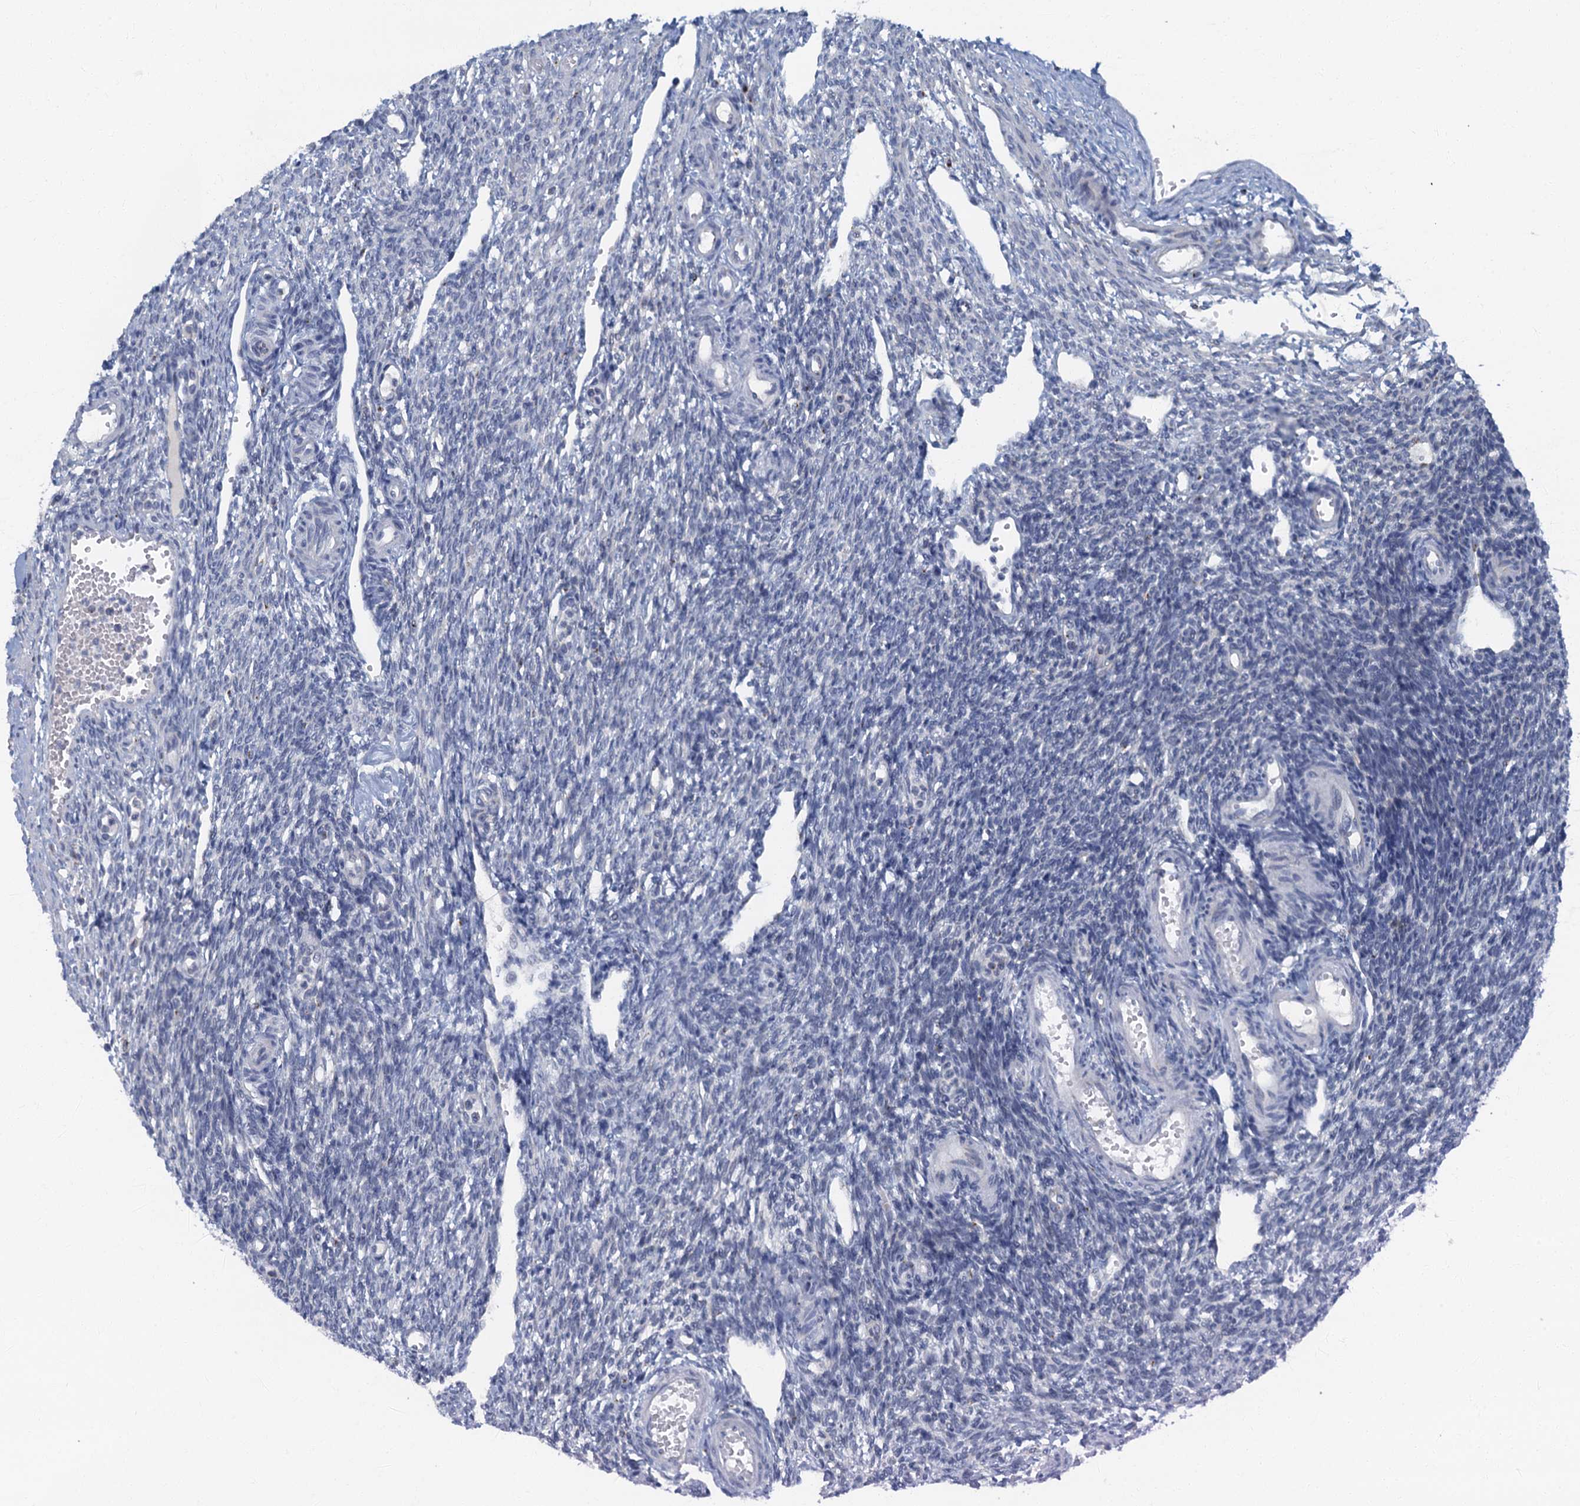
{"staining": {"intensity": "negative", "quantity": "none", "location": "none"}, "tissue": "ovary", "cell_type": "Follicle cells", "image_type": "normal", "snomed": [{"axis": "morphology", "description": "Normal tissue, NOS"}, {"axis": "morphology", "description": "Cyst, NOS"}, {"axis": "topography", "description": "Ovary"}], "caption": "The image reveals no significant positivity in follicle cells of ovary. Nuclei are stained in blue.", "gene": "LYPD3", "patient": {"sex": "female", "age": 33}}